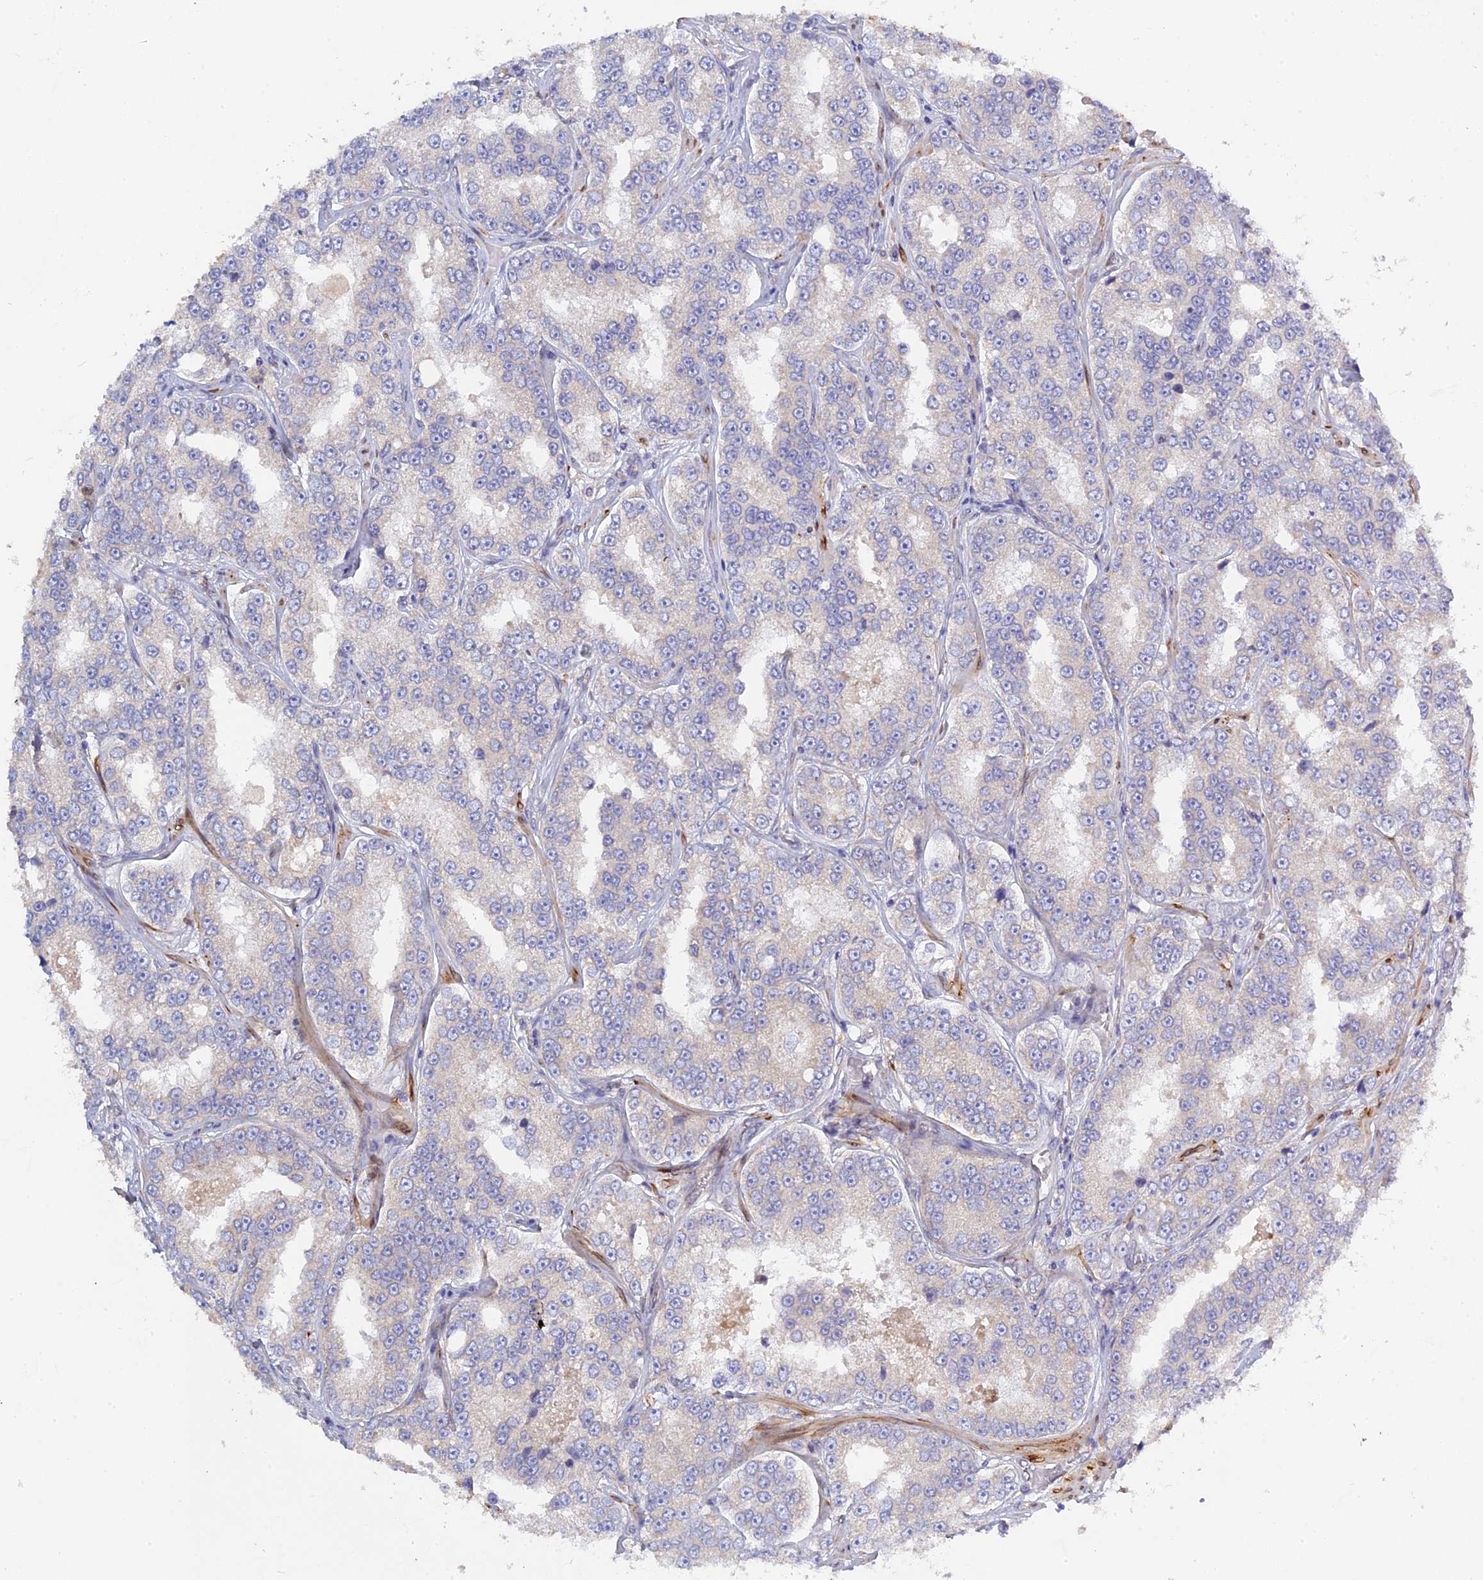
{"staining": {"intensity": "negative", "quantity": "none", "location": "none"}, "tissue": "prostate cancer", "cell_type": "Tumor cells", "image_type": "cancer", "snomed": [{"axis": "morphology", "description": "Normal tissue, NOS"}, {"axis": "morphology", "description": "Adenocarcinoma, High grade"}, {"axis": "topography", "description": "Prostate"}], "caption": "An immunohistochemistry micrograph of prostate adenocarcinoma (high-grade) is shown. There is no staining in tumor cells of prostate adenocarcinoma (high-grade).", "gene": "TLCD1", "patient": {"sex": "male", "age": 83}}